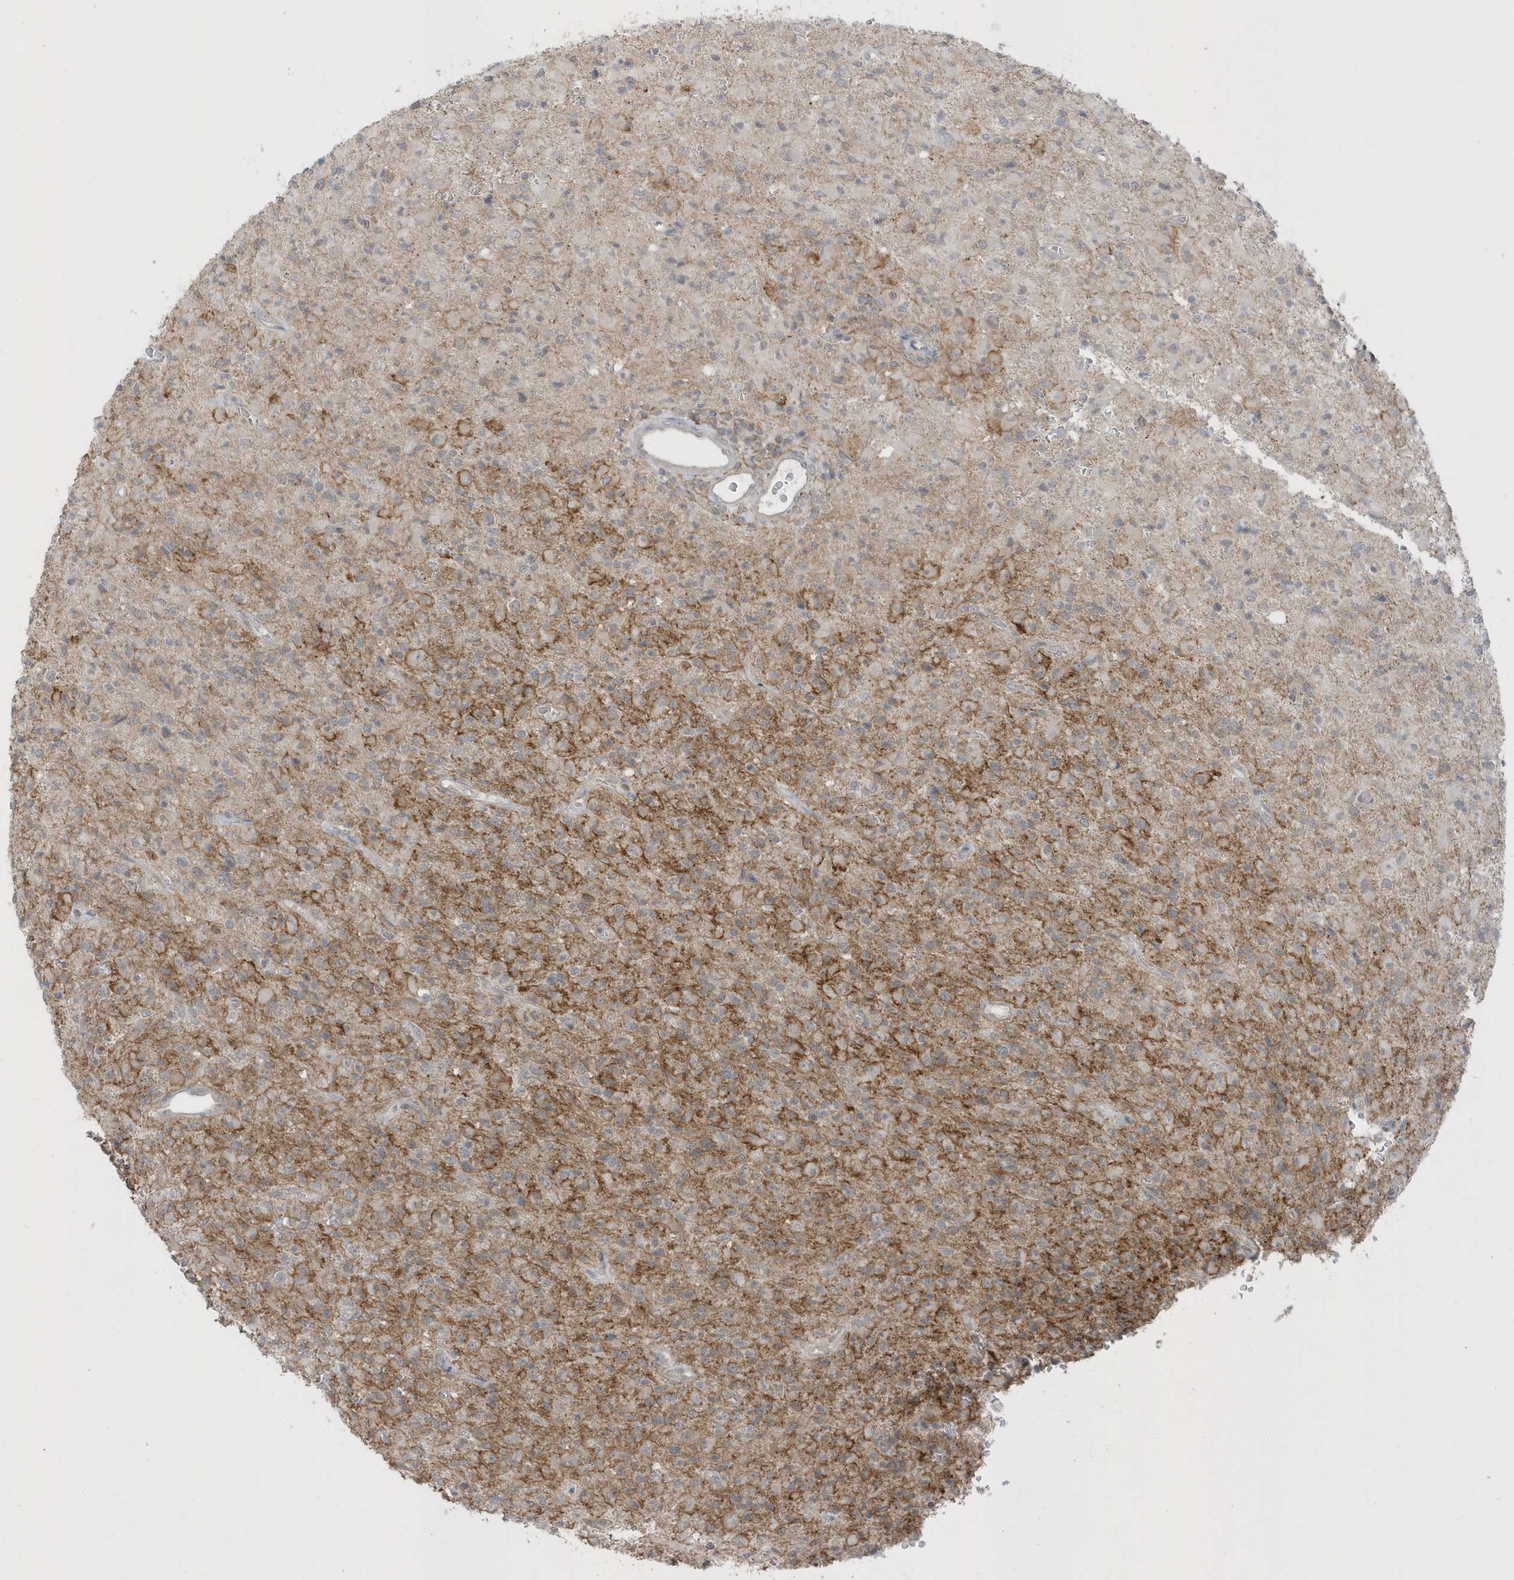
{"staining": {"intensity": "negative", "quantity": "none", "location": "none"}, "tissue": "glioma", "cell_type": "Tumor cells", "image_type": "cancer", "snomed": [{"axis": "morphology", "description": "Glioma, malignant, High grade"}, {"axis": "topography", "description": "Brain"}], "caption": "This is a micrograph of IHC staining of glioma, which shows no expression in tumor cells. Brightfield microscopy of immunohistochemistry (IHC) stained with DAB (3,3'-diaminobenzidine) (brown) and hematoxylin (blue), captured at high magnification.", "gene": "PARD3B", "patient": {"sex": "female", "age": 57}}